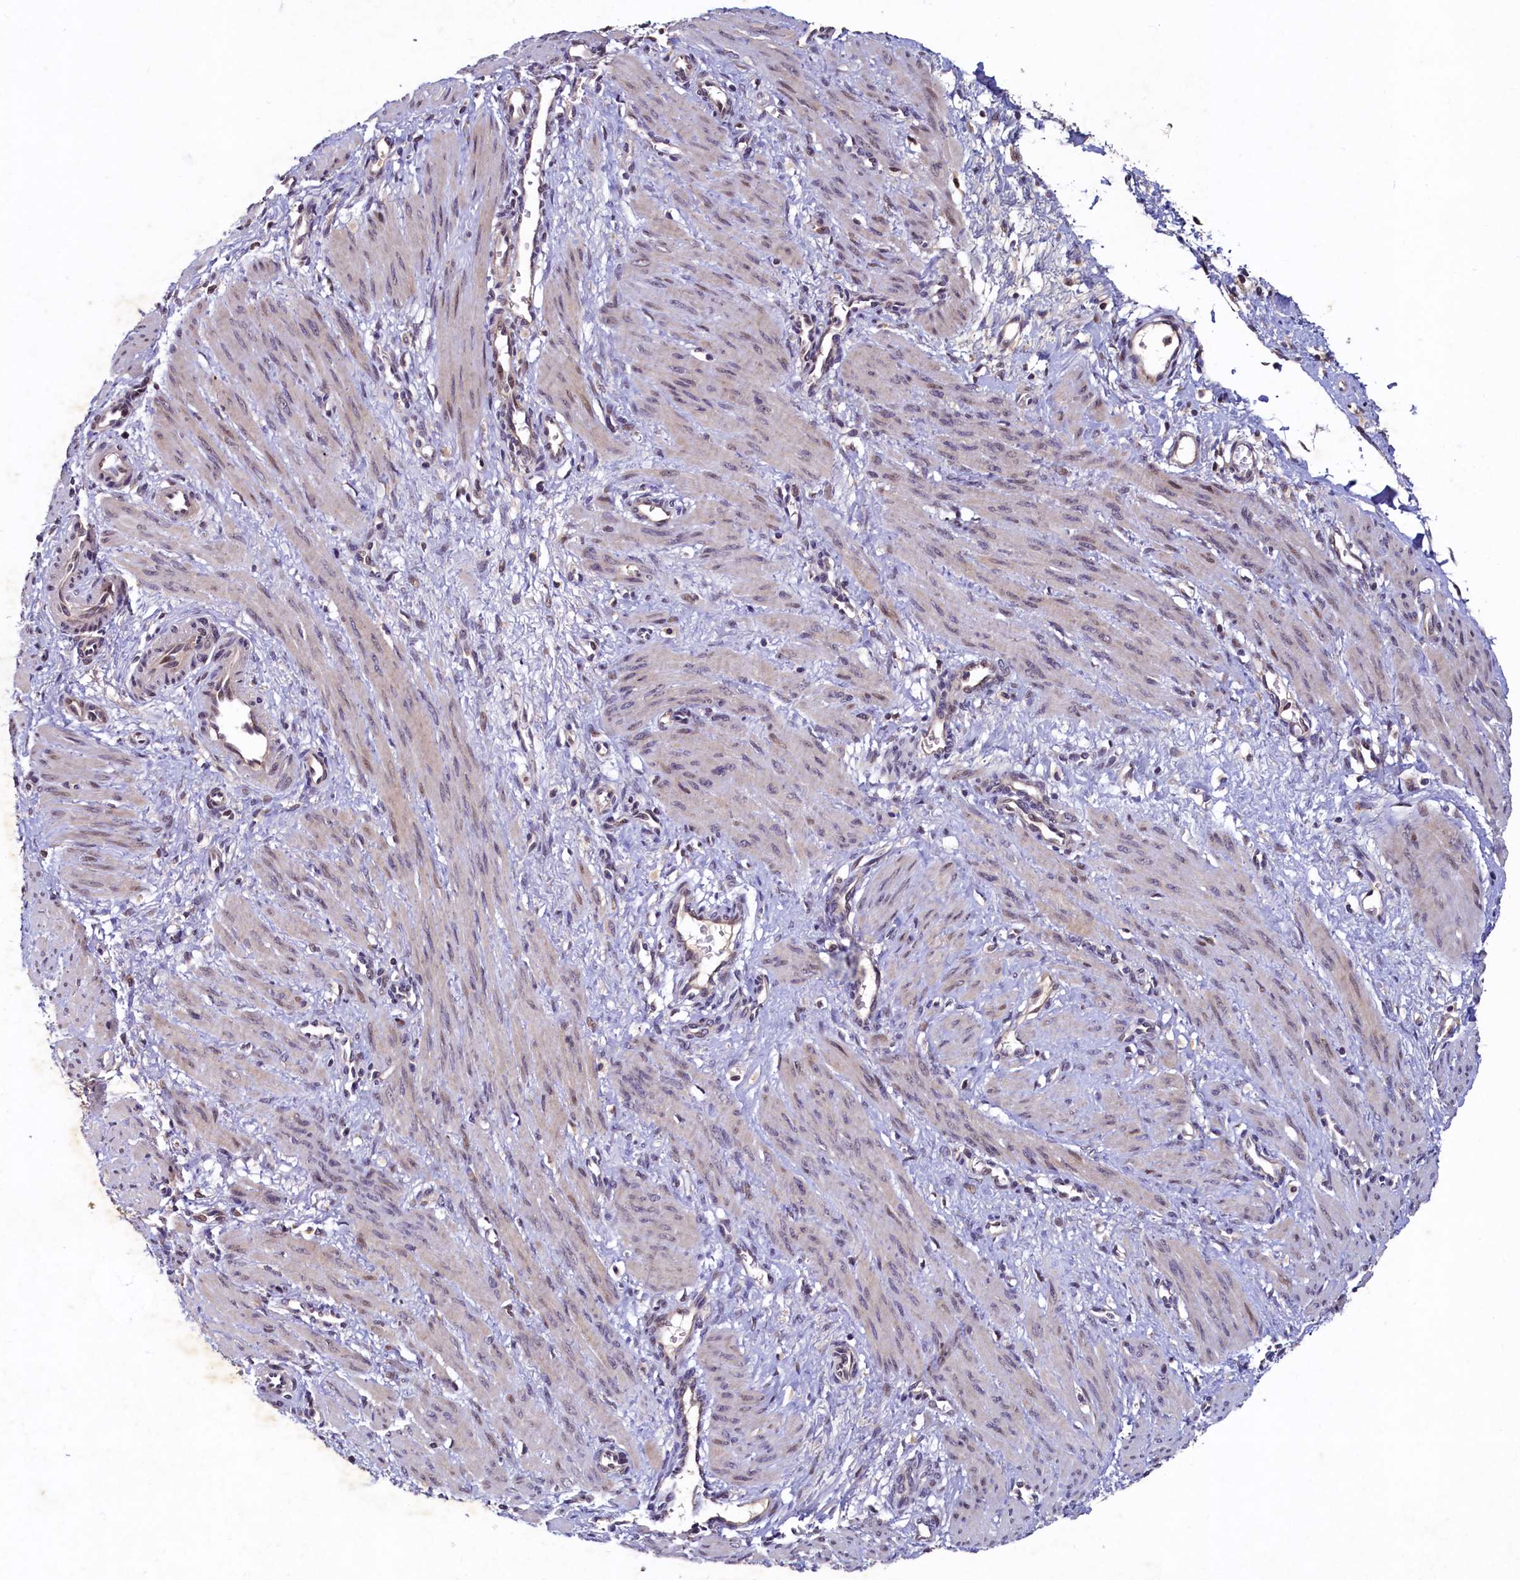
{"staining": {"intensity": "moderate", "quantity": "<25%", "location": "nuclear"}, "tissue": "smooth muscle", "cell_type": "Smooth muscle cells", "image_type": "normal", "snomed": [{"axis": "morphology", "description": "Normal tissue, NOS"}, {"axis": "topography", "description": "Endometrium"}], "caption": "An IHC histopathology image of unremarkable tissue is shown. Protein staining in brown labels moderate nuclear positivity in smooth muscle within smooth muscle cells. (Brightfield microscopy of DAB IHC at high magnification).", "gene": "LATS2", "patient": {"sex": "female", "age": 33}}